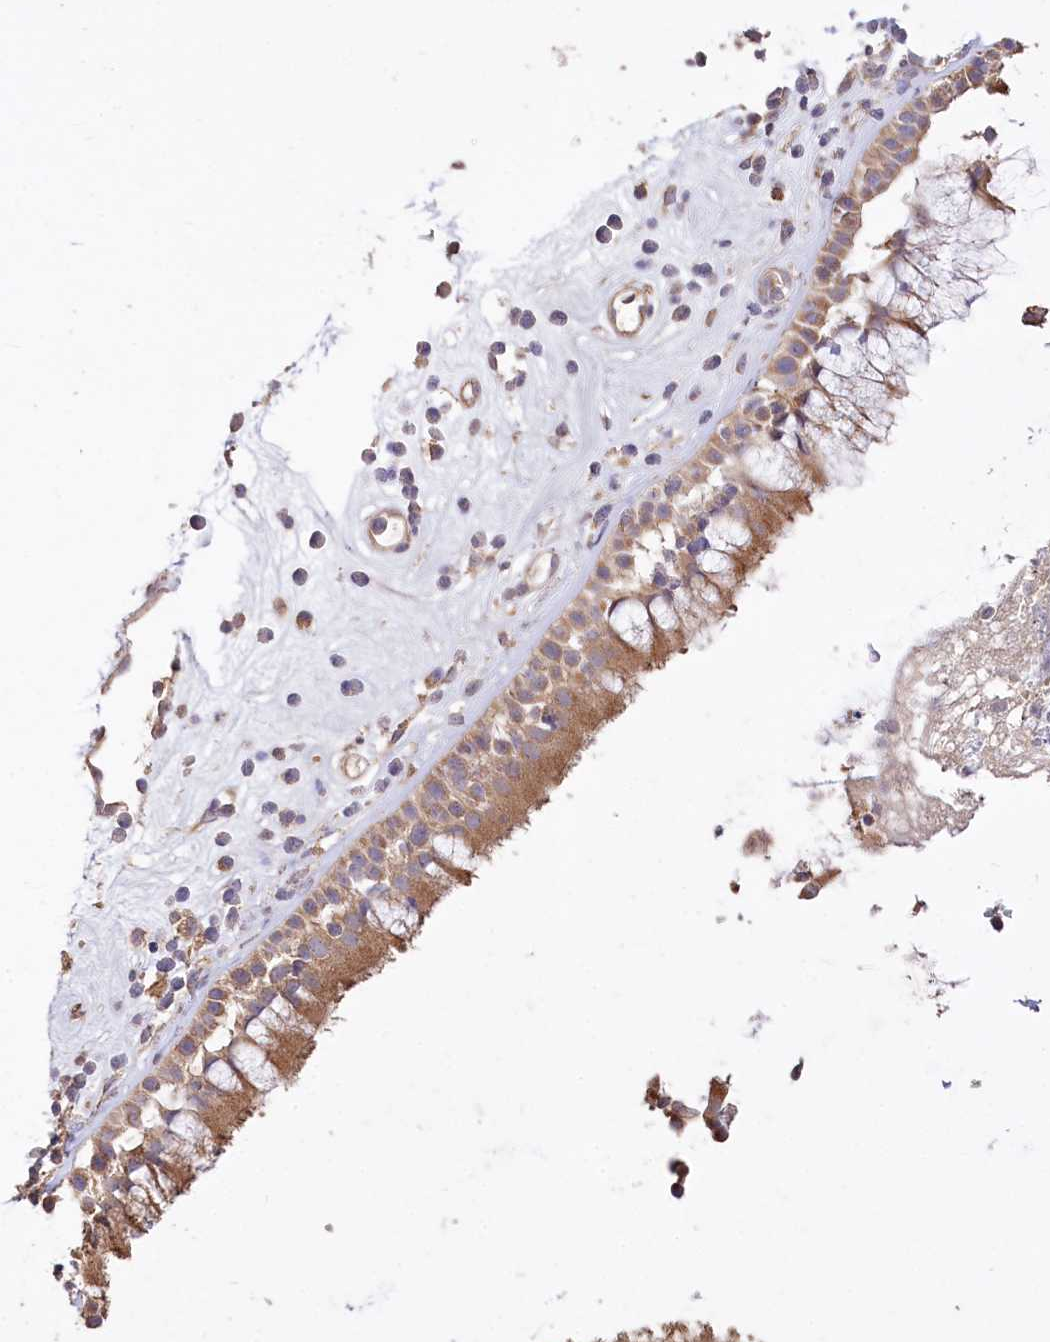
{"staining": {"intensity": "moderate", "quantity": ">75%", "location": "cytoplasmic/membranous"}, "tissue": "nasopharynx", "cell_type": "Respiratory epithelial cells", "image_type": "normal", "snomed": [{"axis": "morphology", "description": "Normal tissue, NOS"}, {"axis": "morphology", "description": "Inflammation, NOS"}, {"axis": "topography", "description": "Nasopharynx"}], "caption": "Immunohistochemistry (IHC) of unremarkable human nasopharynx exhibits medium levels of moderate cytoplasmic/membranous positivity in approximately >75% of respiratory epithelial cells.", "gene": "PRSS53", "patient": {"sex": "male", "age": 29}}